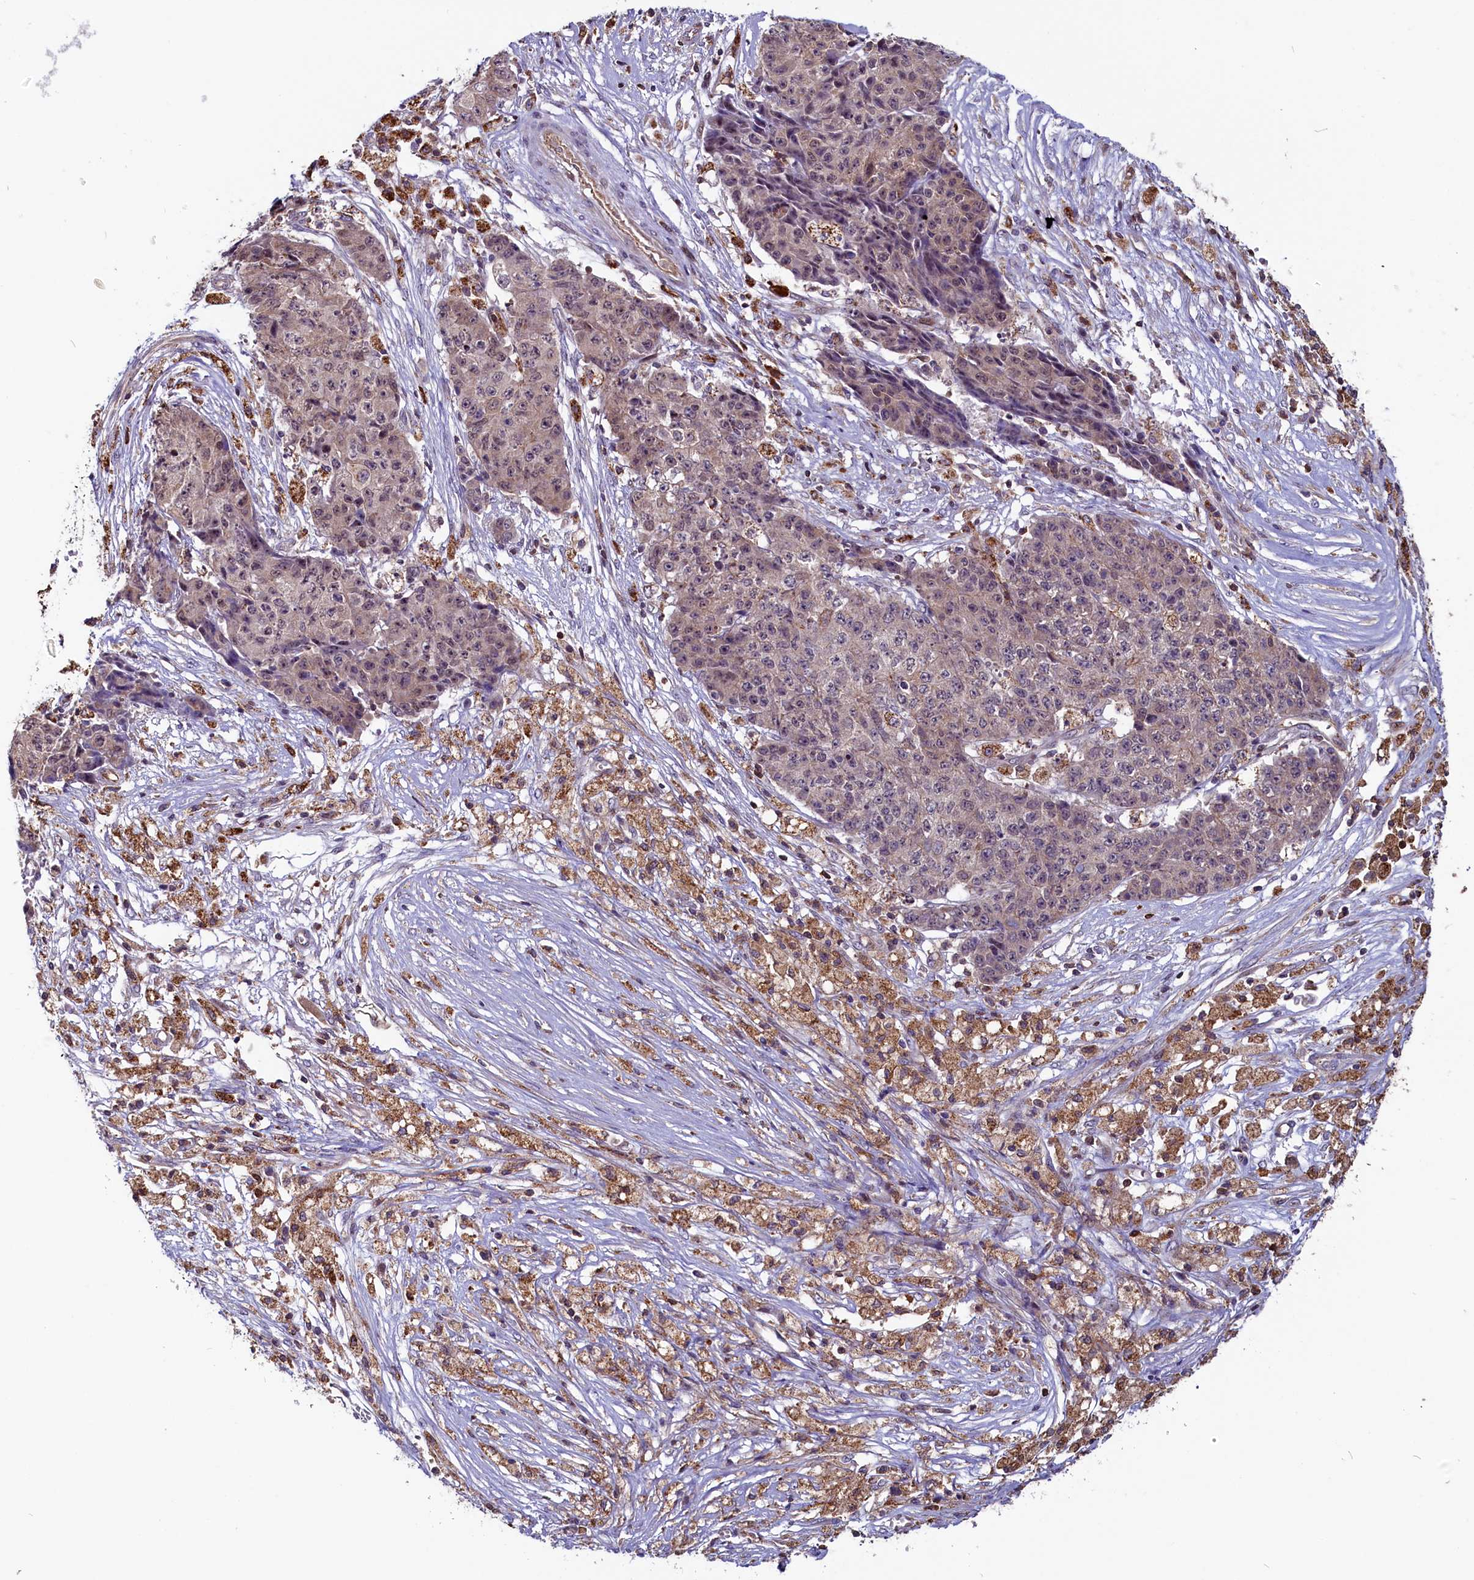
{"staining": {"intensity": "weak", "quantity": "25%-75%", "location": "cytoplasmic/membranous,nuclear"}, "tissue": "ovarian cancer", "cell_type": "Tumor cells", "image_type": "cancer", "snomed": [{"axis": "morphology", "description": "Carcinoma, endometroid"}, {"axis": "topography", "description": "Ovary"}], "caption": "Immunohistochemical staining of ovarian cancer (endometroid carcinoma) demonstrates low levels of weak cytoplasmic/membranous and nuclear expression in about 25%-75% of tumor cells.", "gene": "CIAPIN1", "patient": {"sex": "female", "age": 42}}